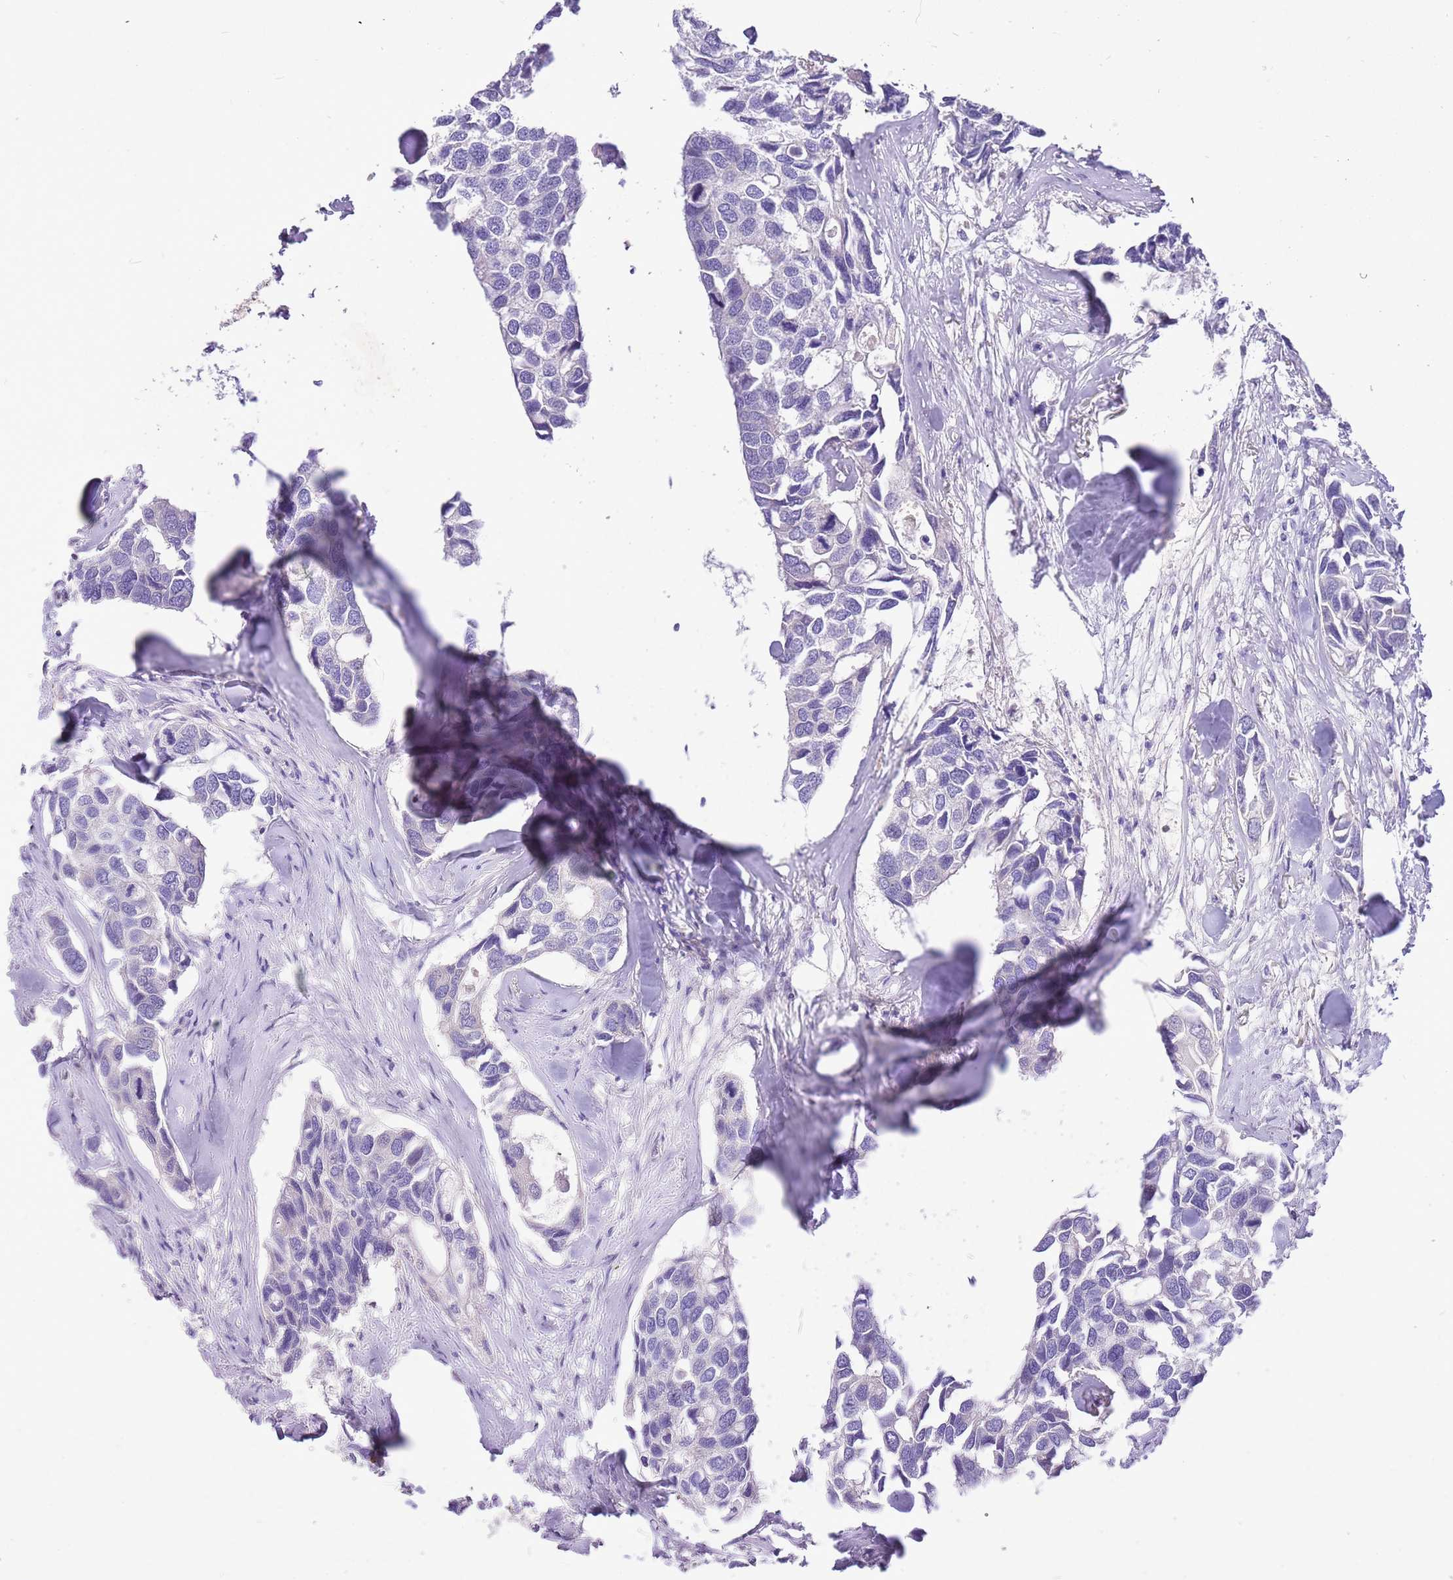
{"staining": {"intensity": "negative", "quantity": "none", "location": "none"}, "tissue": "breast cancer", "cell_type": "Tumor cells", "image_type": "cancer", "snomed": [{"axis": "morphology", "description": "Duct carcinoma"}, {"axis": "topography", "description": "Breast"}], "caption": "Immunohistochemical staining of breast cancer (infiltrating ductal carcinoma) displays no significant staining in tumor cells. The staining was performed using DAB (3,3'-diaminobenzidine) to visualize the protein expression in brown, while the nuclei were stained in blue with hematoxylin (Magnification: 20x).", "gene": "GLCE", "patient": {"sex": "female", "age": 83}}